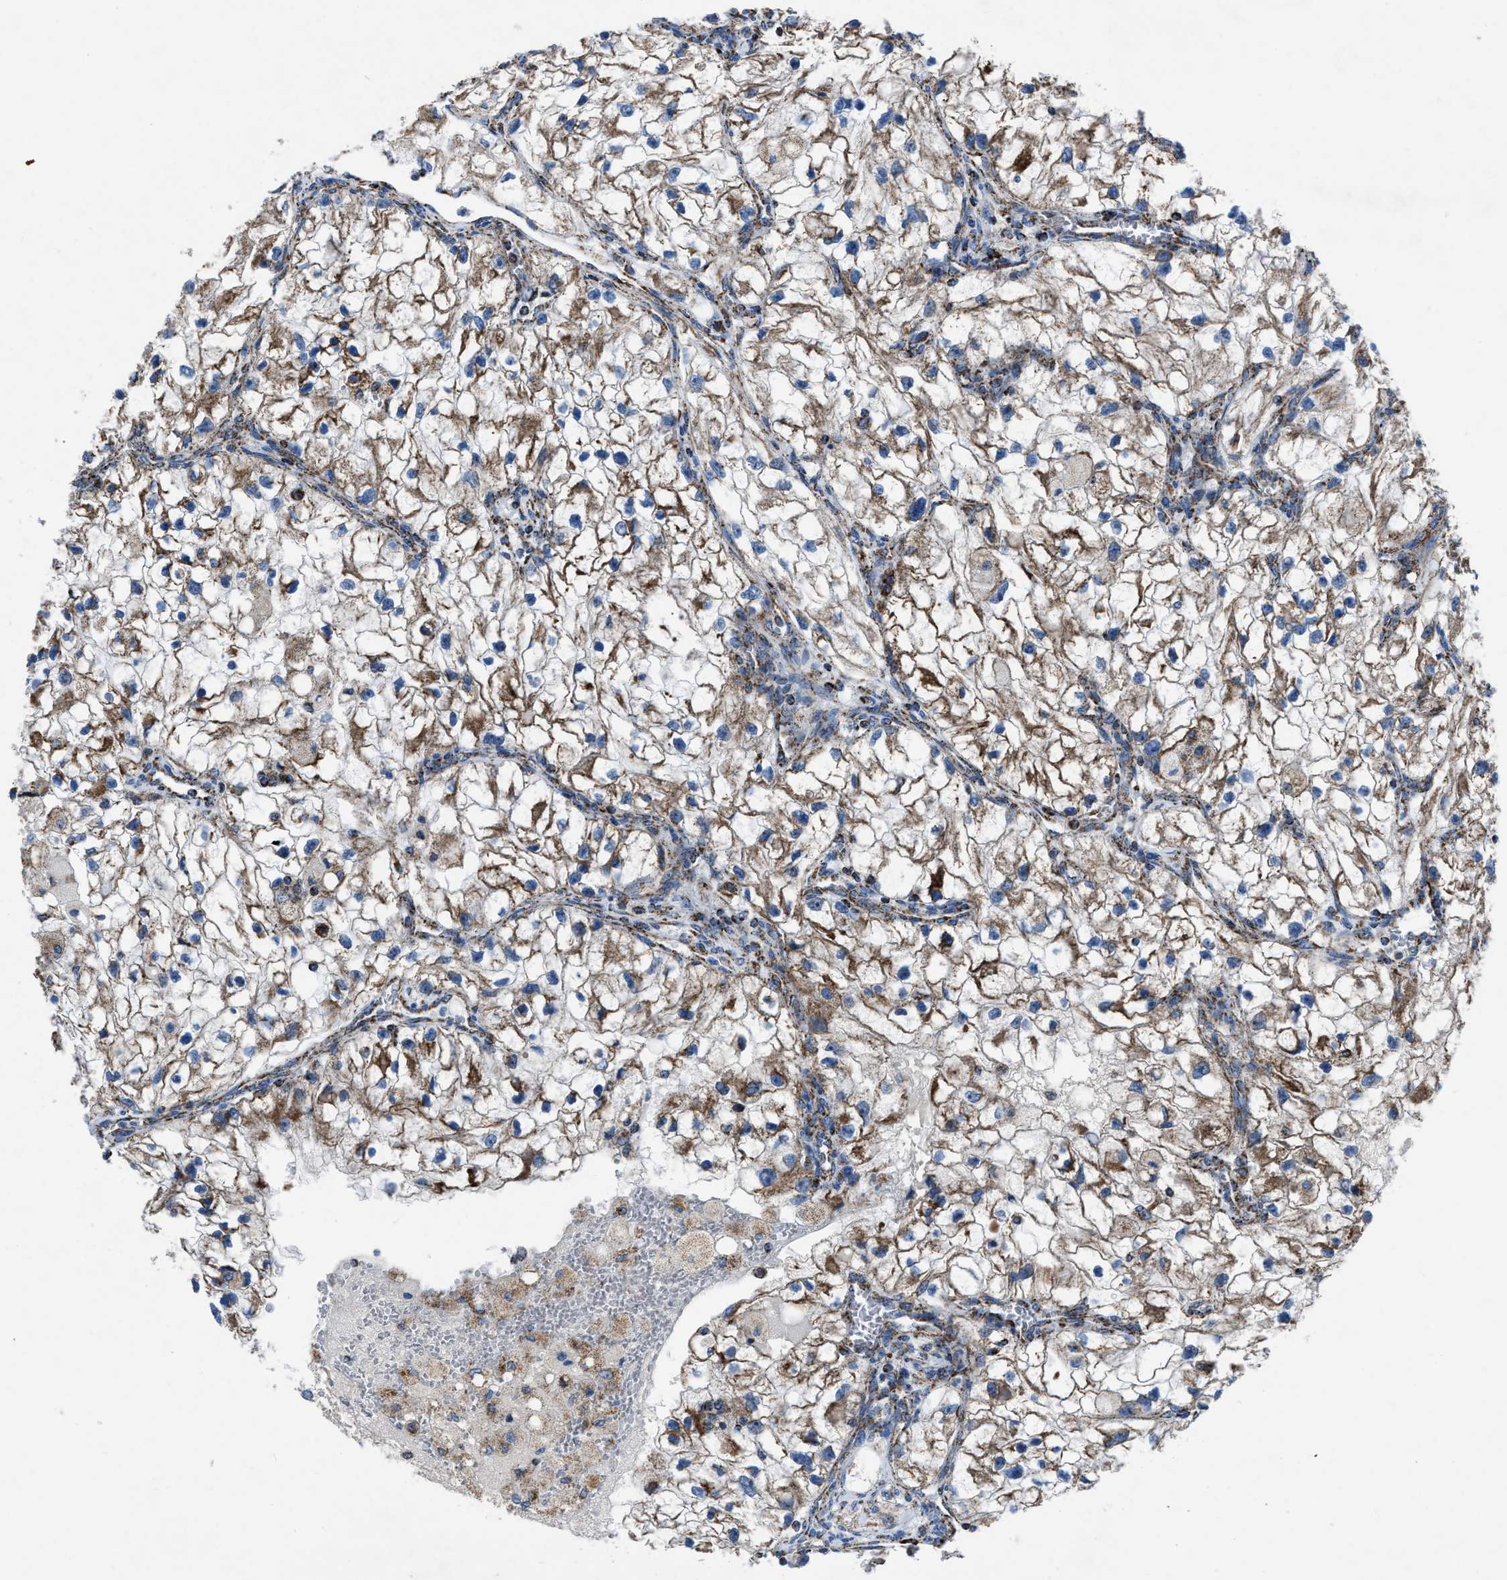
{"staining": {"intensity": "moderate", "quantity": ">75%", "location": "cytoplasmic/membranous"}, "tissue": "renal cancer", "cell_type": "Tumor cells", "image_type": "cancer", "snomed": [{"axis": "morphology", "description": "Adenocarcinoma, NOS"}, {"axis": "topography", "description": "Kidney"}], "caption": "Immunohistochemistry photomicrograph of renal cancer stained for a protein (brown), which demonstrates medium levels of moderate cytoplasmic/membranous expression in approximately >75% of tumor cells.", "gene": "NSD3", "patient": {"sex": "female", "age": 70}}